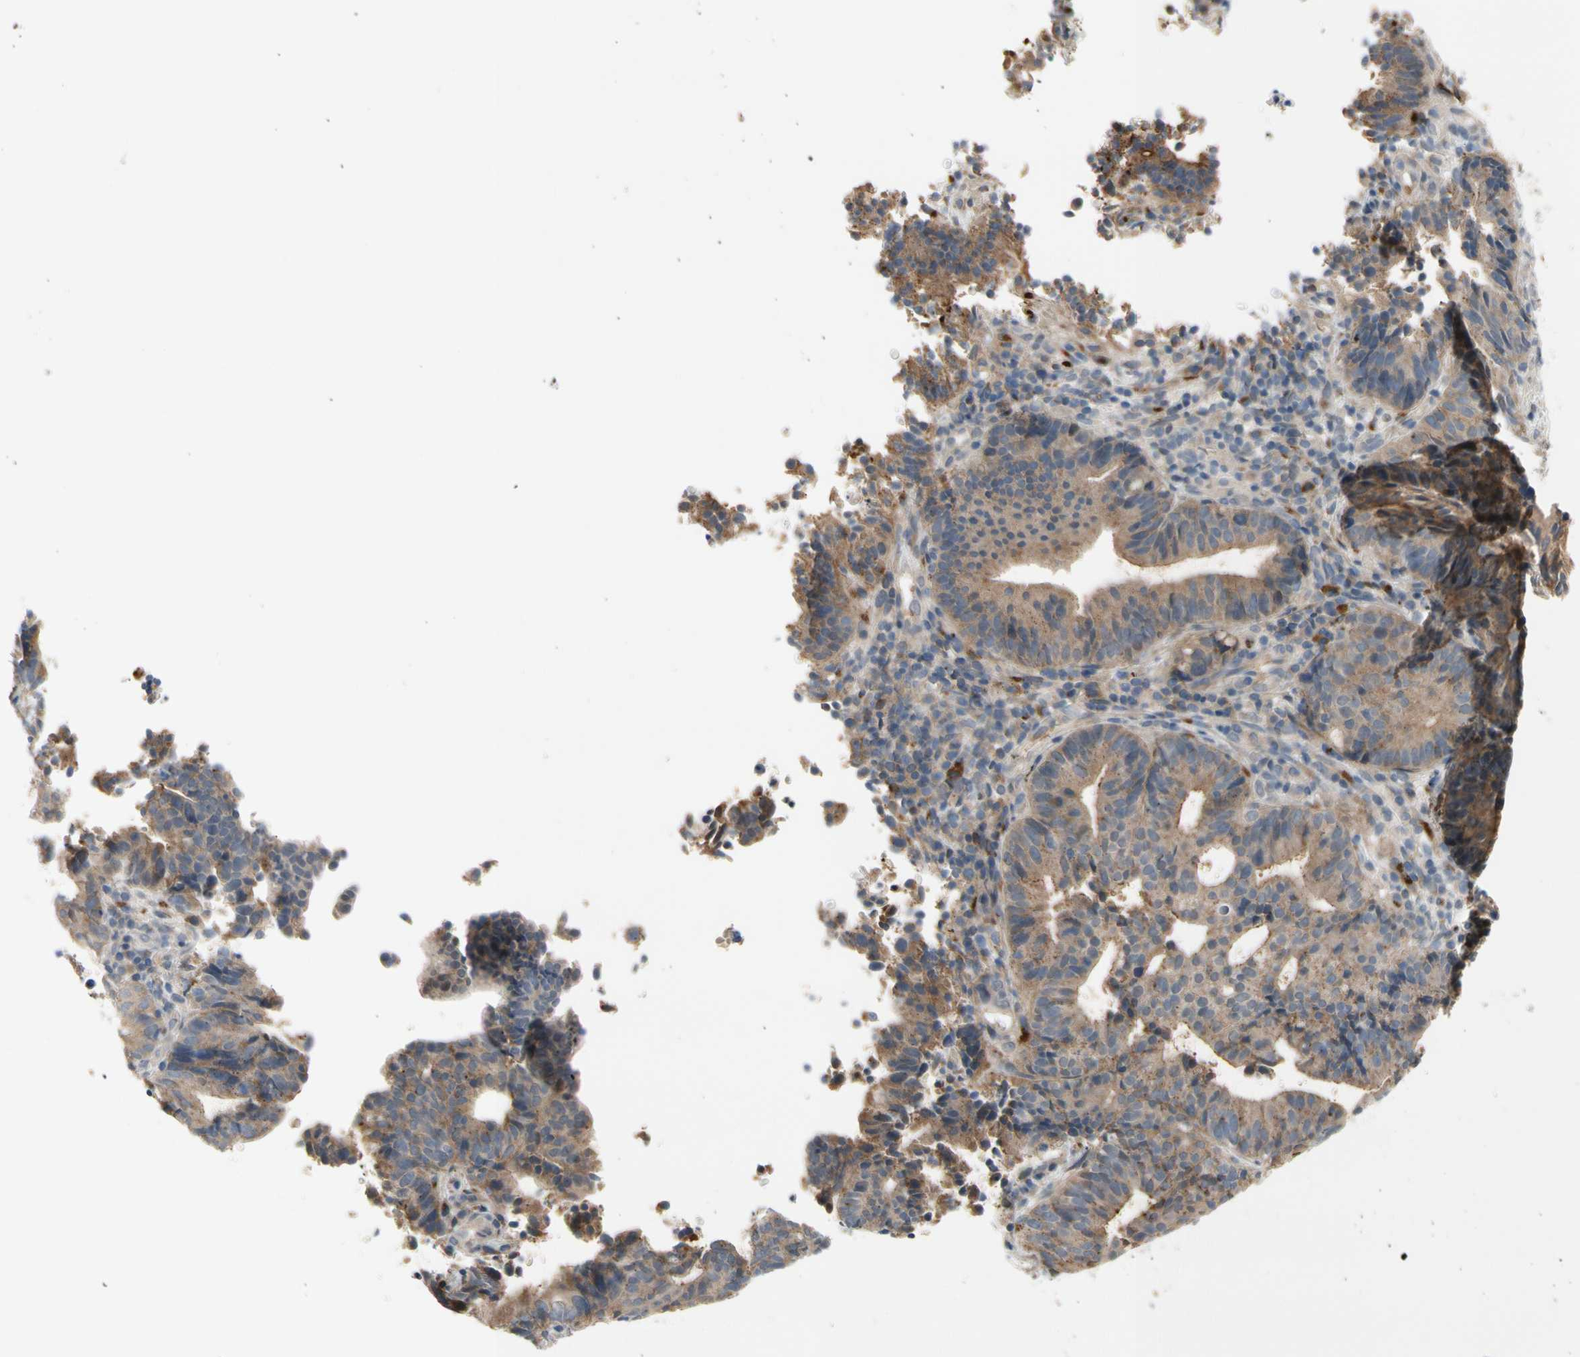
{"staining": {"intensity": "weak", "quantity": ">75%", "location": "cytoplasmic/membranous"}, "tissue": "endometrial cancer", "cell_type": "Tumor cells", "image_type": "cancer", "snomed": [{"axis": "morphology", "description": "Adenocarcinoma, NOS"}, {"axis": "topography", "description": "Uterus"}], "caption": "Immunohistochemistry (IHC) image of endometrial cancer (adenocarcinoma) stained for a protein (brown), which shows low levels of weak cytoplasmic/membranous positivity in approximately >75% of tumor cells.", "gene": "GALNT5", "patient": {"sex": "female", "age": 83}}